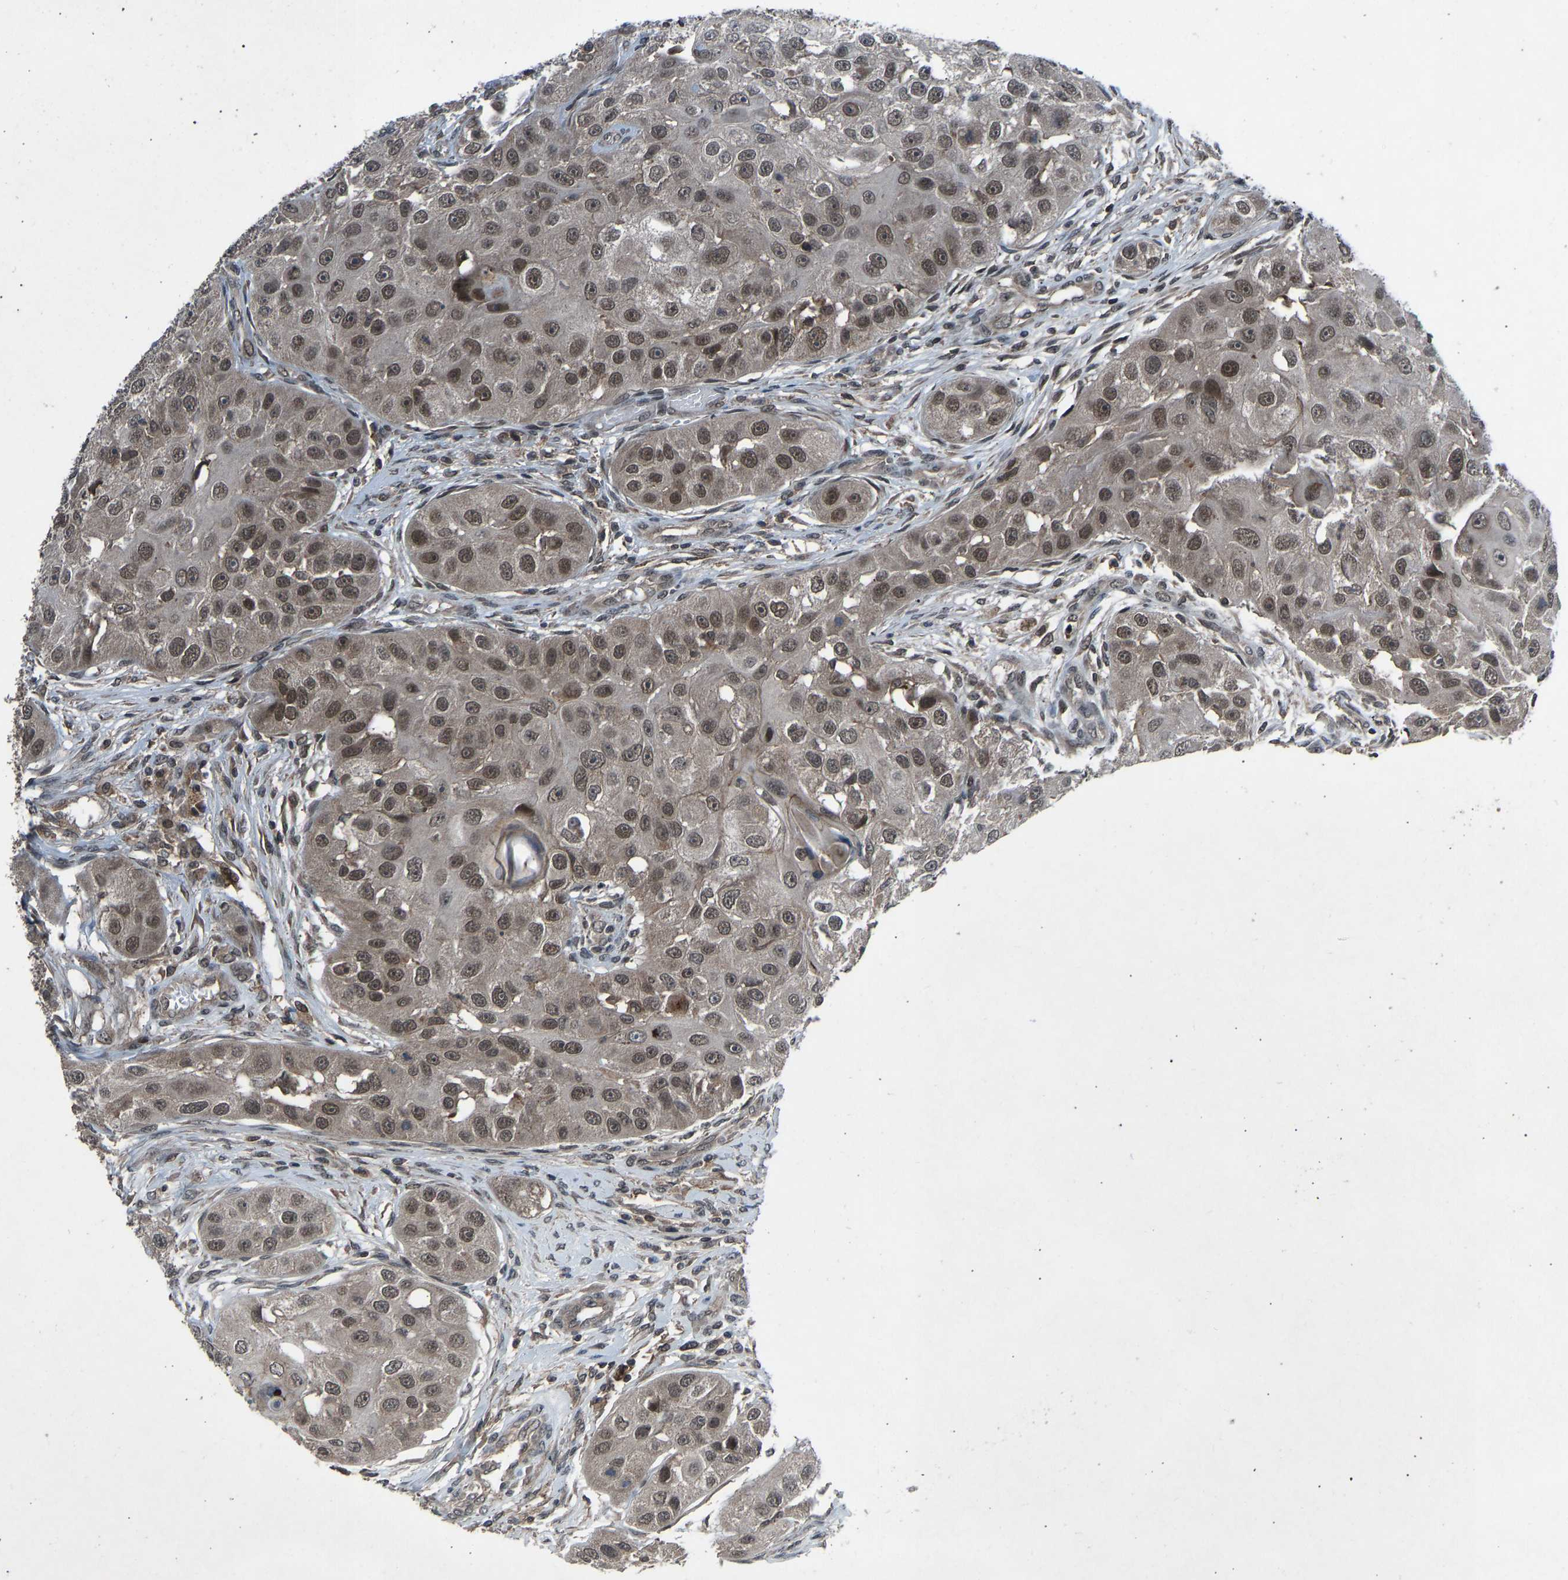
{"staining": {"intensity": "moderate", "quantity": ">75%", "location": "nuclear"}, "tissue": "head and neck cancer", "cell_type": "Tumor cells", "image_type": "cancer", "snomed": [{"axis": "morphology", "description": "Normal tissue, NOS"}, {"axis": "morphology", "description": "Squamous cell carcinoma, NOS"}, {"axis": "topography", "description": "Skeletal muscle"}, {"axis": "topography", "description": "Head-Neck"}], "caption": "The micrograph shows immunohistochemical staining of head and neck cancer. There is moderate nuclear staining is appreciated in about >75% of tumor cells. (DAB IHC with brightfield microscopy, high magnification).", "gene": "SLC43A1", "patient": {"sex": "male", "age": 51}}